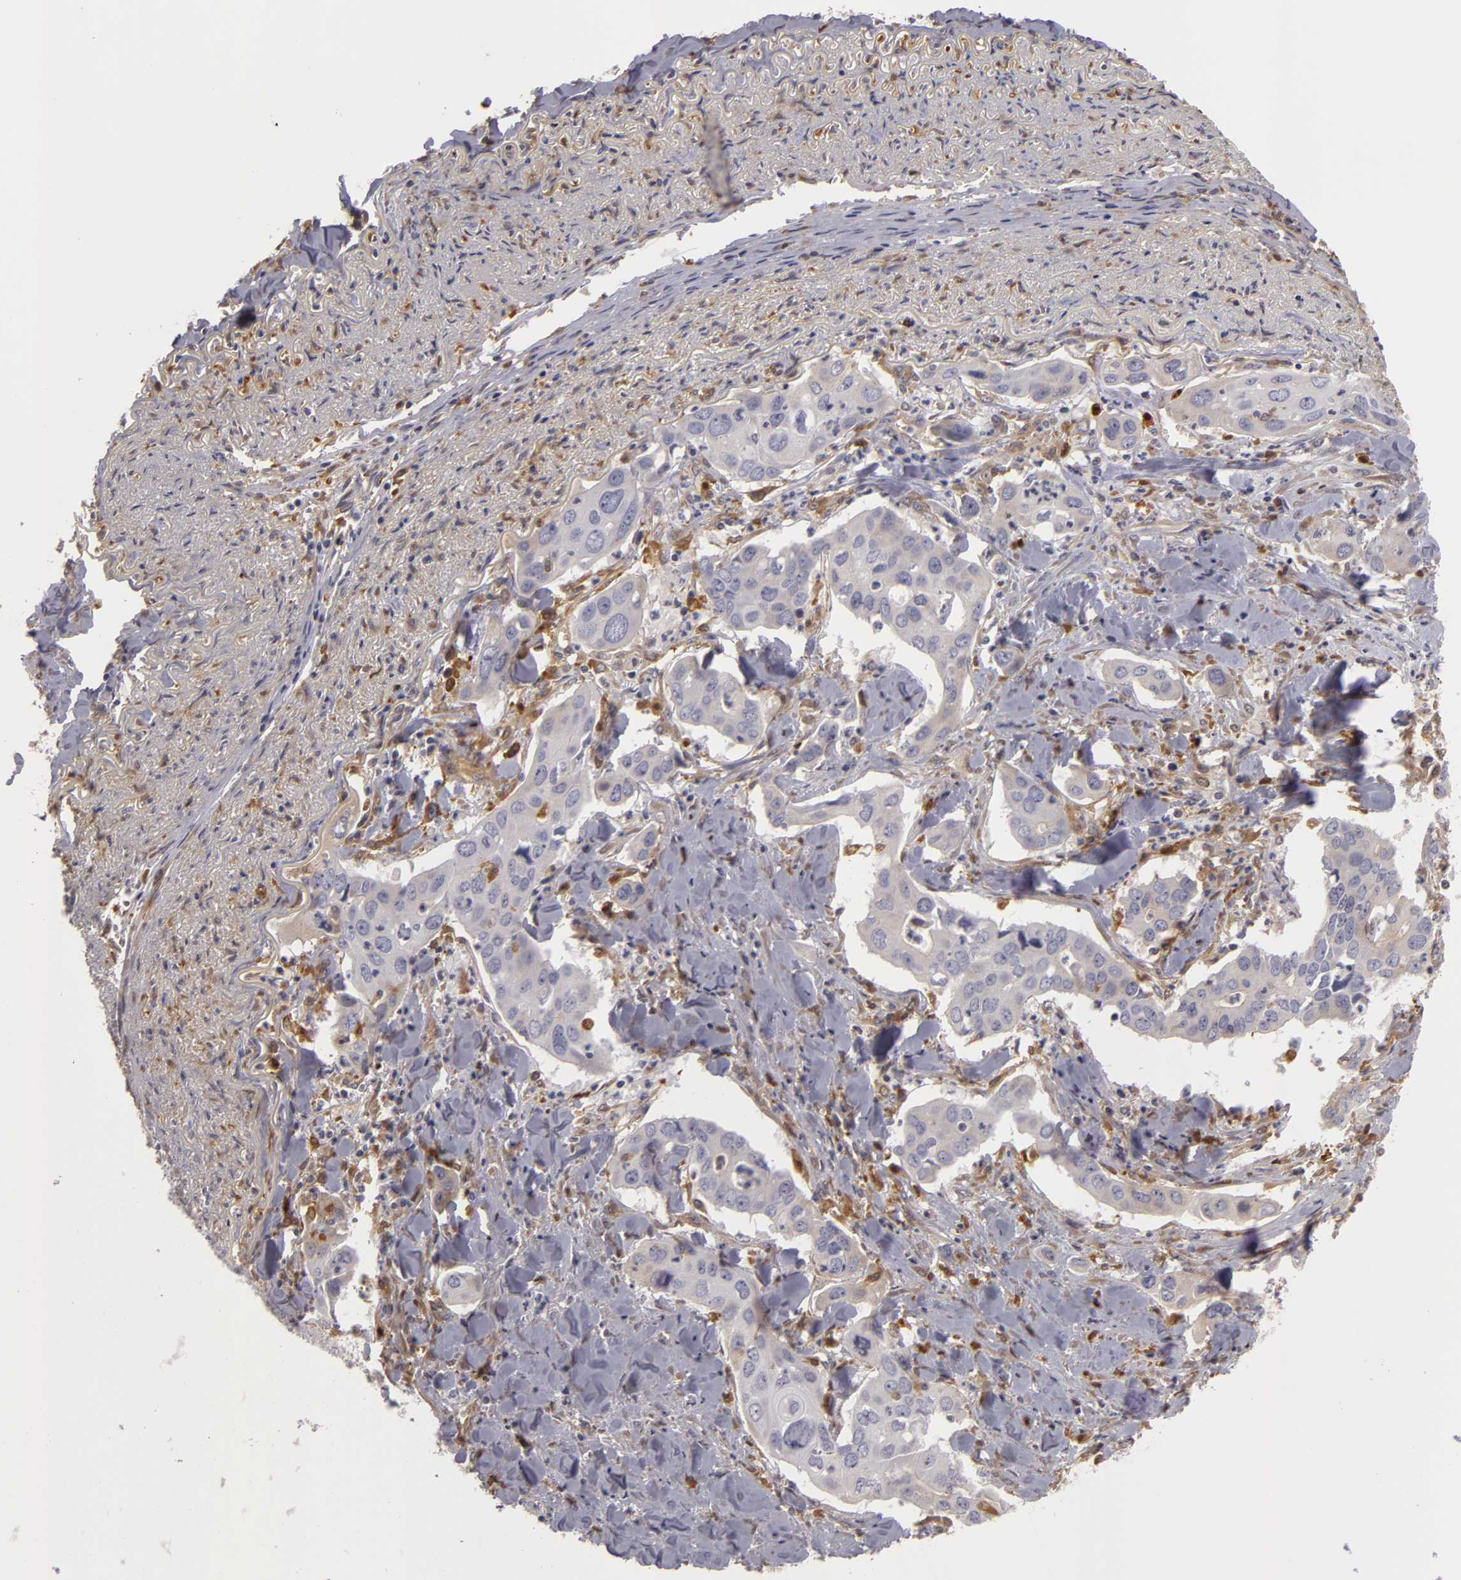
{"staining": {"intensity": "negative", "quantity": "none", "location": "none"}, "tissue": "lung cancer", "cell_type": "Tumor cells", "image_type": "cancer", "snomed": [{"axis": "morphology", "description": "Adenocarcinoma, NOS"}, {"axis": "topography", "description": "Lung"}], "caption": "This is an immunohistochemistry (IHC) image of lung cancer (adenocarcinoma). There is no staining in tumor cells.", "gene": "ZNF229", "patient": {"sex": "male", "age": 48}}